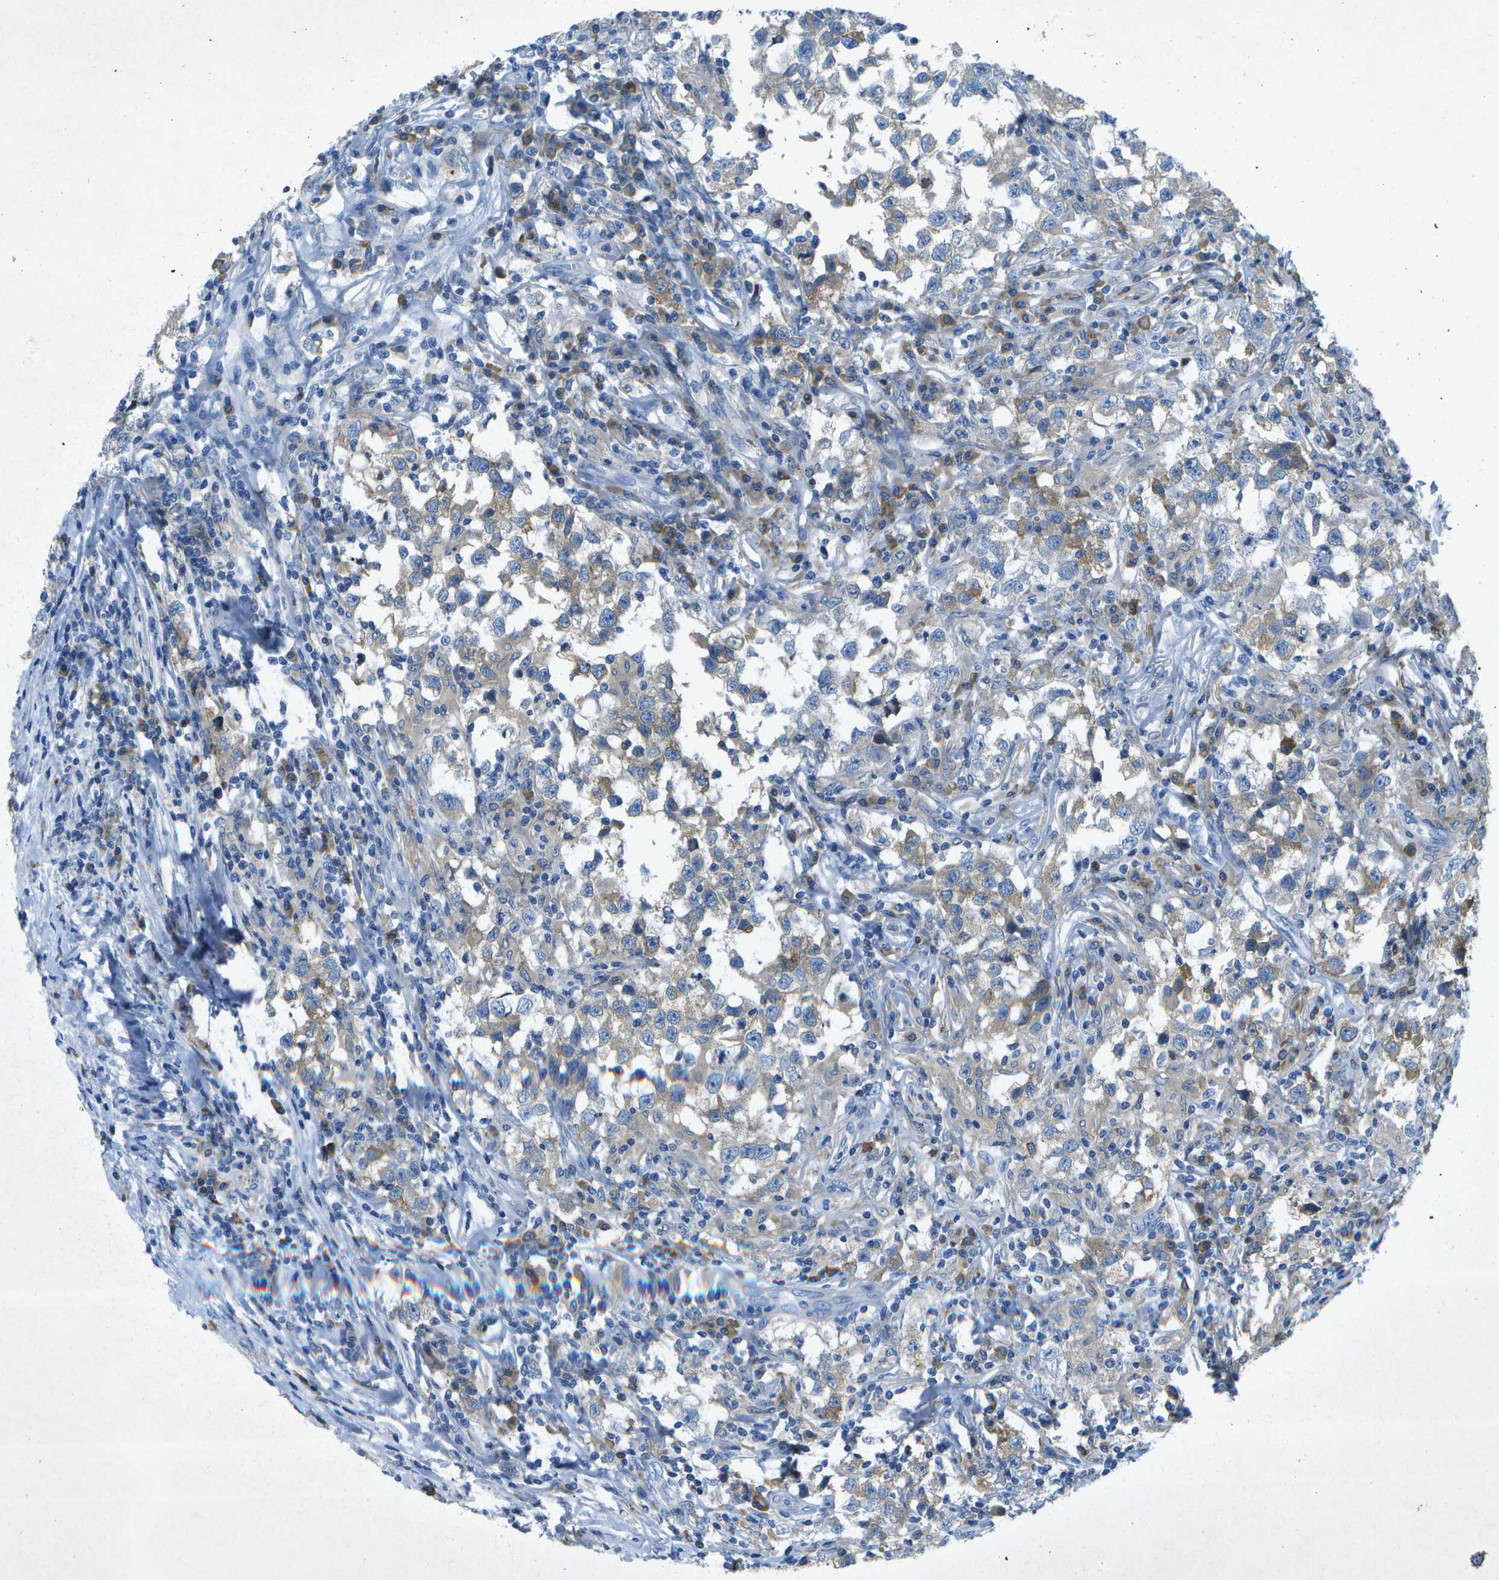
{"staining": {"intensity": "weak", "quantity": "<25%", "location": "cytoplasmic/membranous"}, "tissue": "testis cancer", "cell_type": "Tumor cells", "image_type": "cancer", "snomed": [{"axis": "morphology", "description": "Carcinoma, Embryonal, NOS"}, {"axis": "topography", "description": "Testis"}], "caption": "DAB immunohistochemical staining of human testis embryonal carcinoma demonstrates no significant staining in tumor cells. (Immunohistochemistry, brightfield microscopy, high magnification).", "gene": "WNK2", "patient": {"sex": "male", "age": 21}}